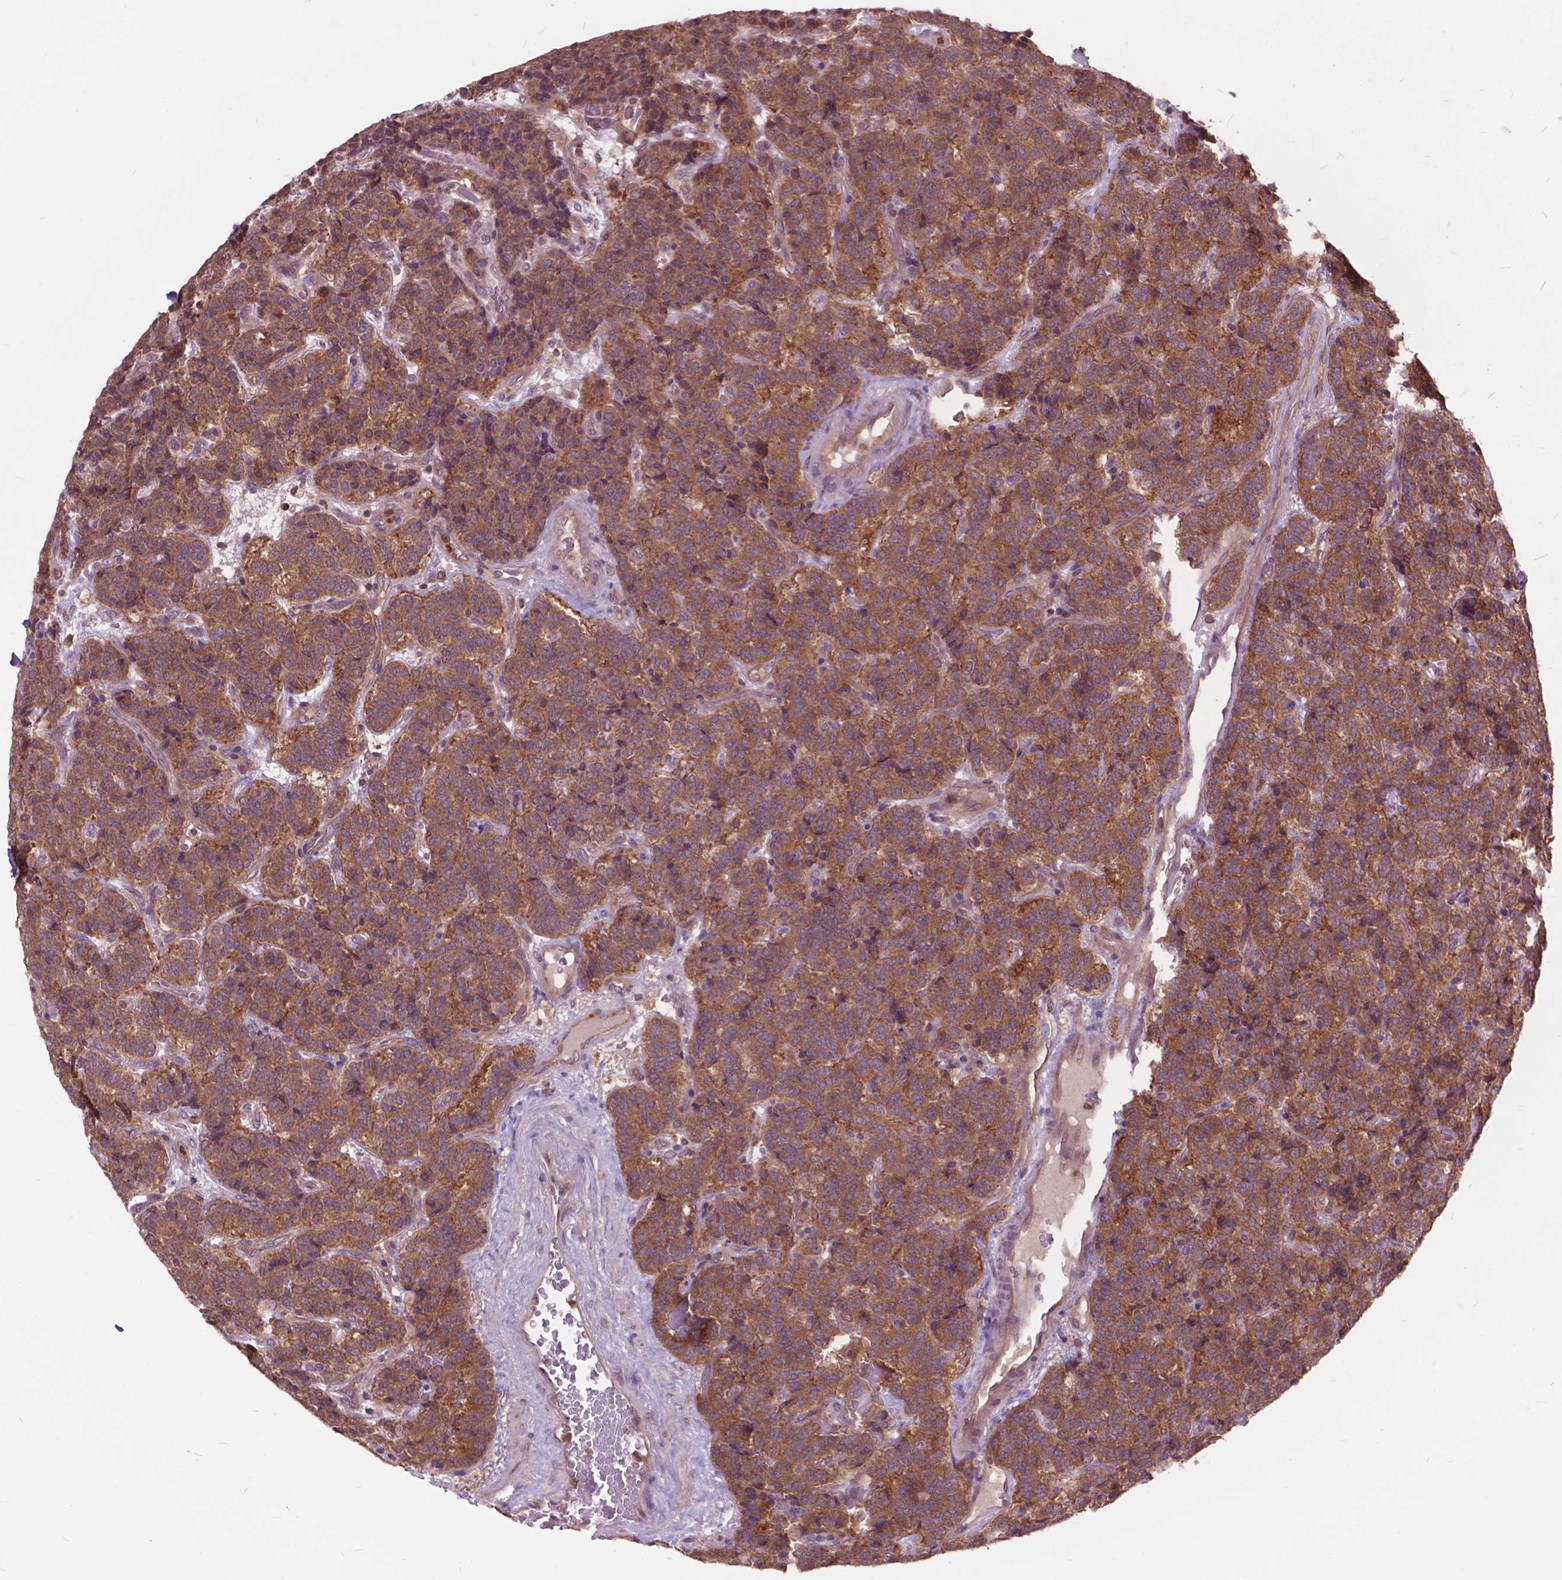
{"staining": {"intensity": "moderate", "quantity": ">75%", "location": "cytoplasmic/membranous"}, "tissue": "carcinoid", "cell_type": "Tumor cells", "image_type": "cancer", "snomed": [{"axis": "morphology", "description": "Carcinoid, malignant, NOS"}, {"axis": "topography", "description": "Pancreas"}], "caption": "A medium amount of moderate cytoplasmic/membranous staining is identified in about >75% of tumor cells in carcinoid tissue. (Brightfield microscopy of DAB IHC at high magnification).", "gene": "ARAF", "patient": {"sex": "male", "age": 36}}